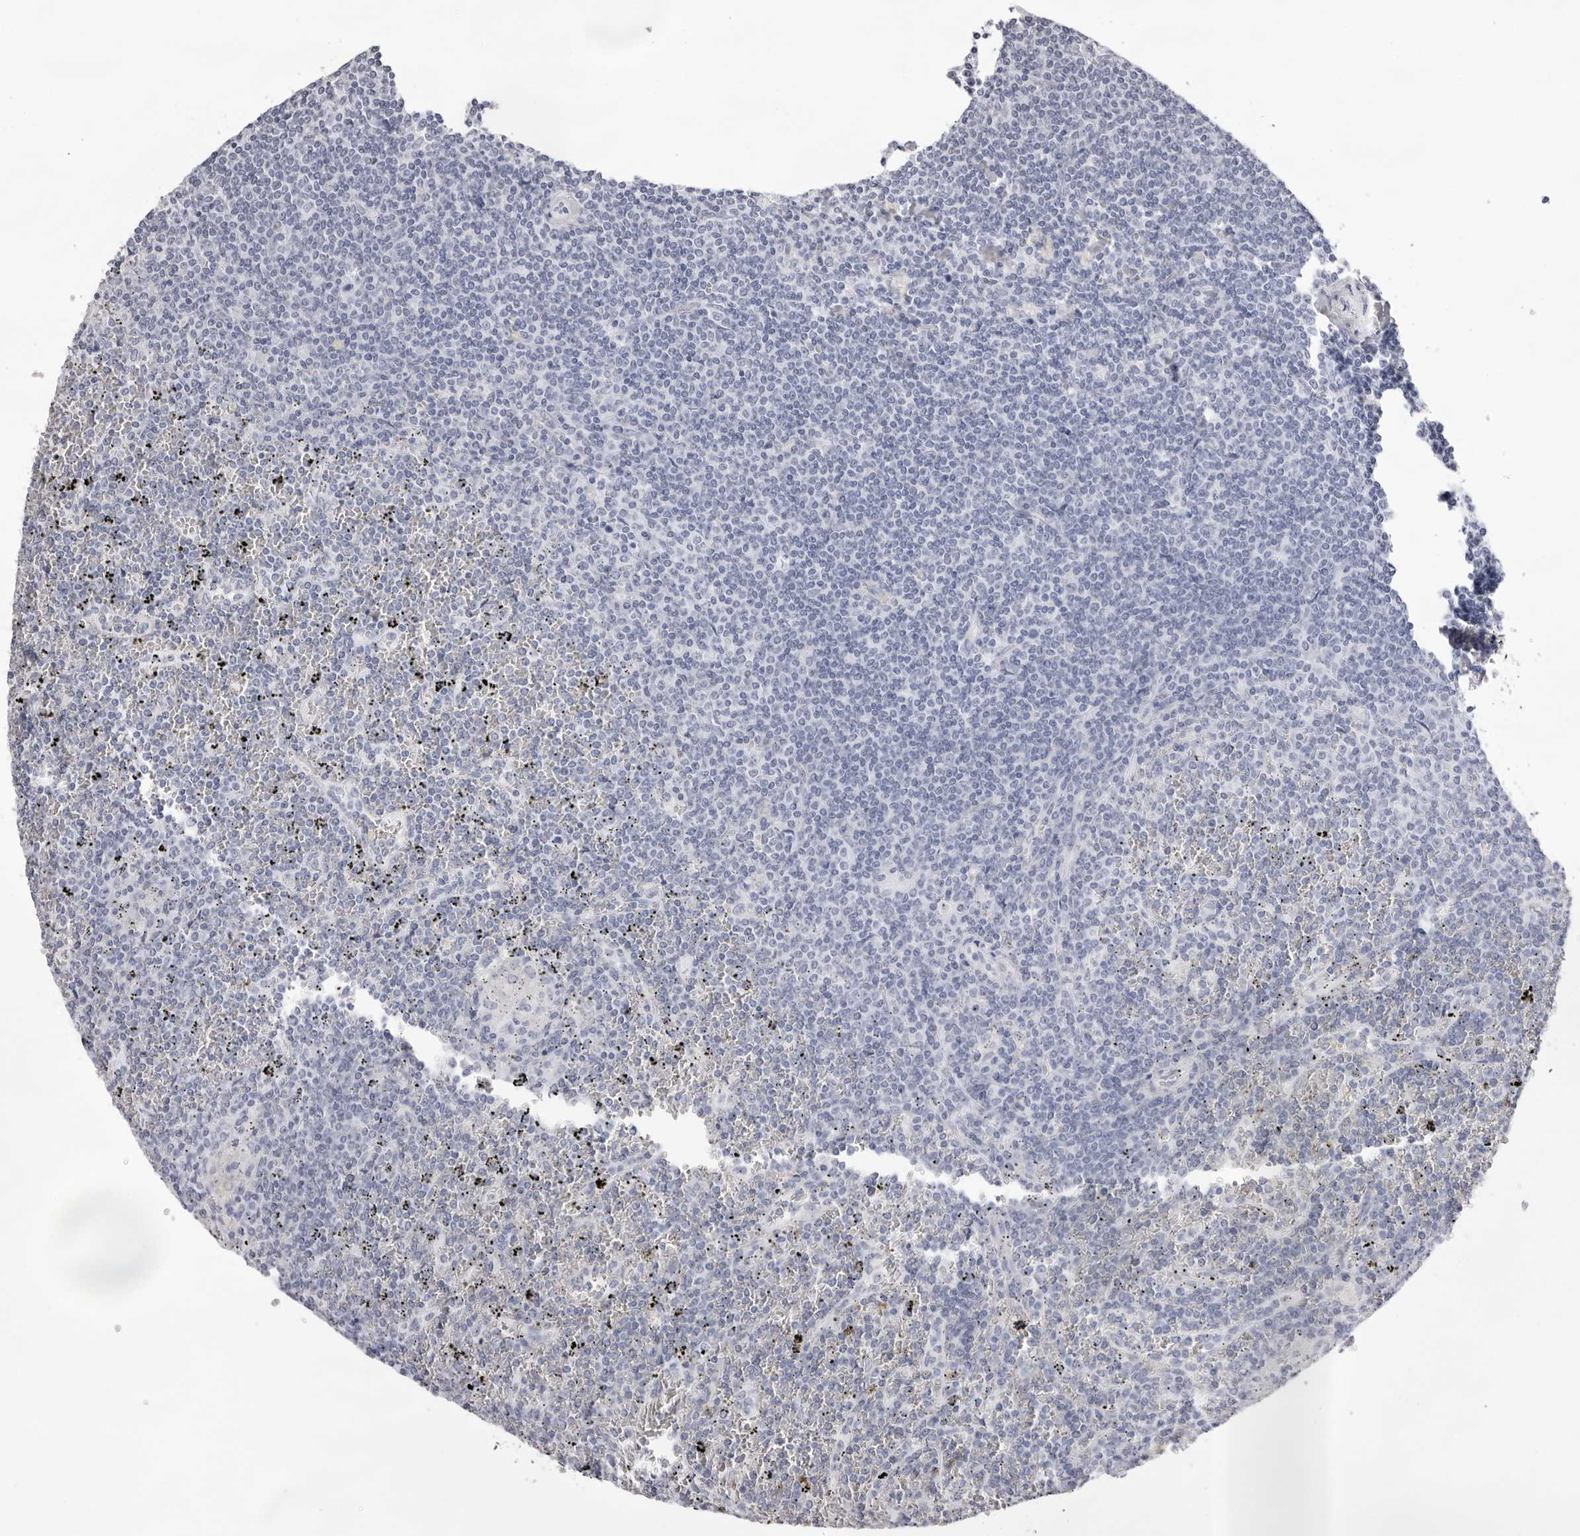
{"staining": {"intensity": "negative", "quantity": "none", "location": "none"}, "tissue": "lymphoma", "cell_type": "Tumor cells", "image_type": "cancer", "snomed": [{"axis": "morphology", "description": "Malignant lymphoma, non-Hodgkin's type, Low grade"}, {"axis": "topography", "description": "Spleen"}], "caption": "An immunohistochemistry (IHC) micrograph of low-grade malignant lymphoma, non-Hodgkin's type is shown. There is no staining in tumor cells of low-grade malignant lymphoma, non-Hodgkin's type.", "gene": "TMOD4", "patient": {"sex": "female", "age": 19}}